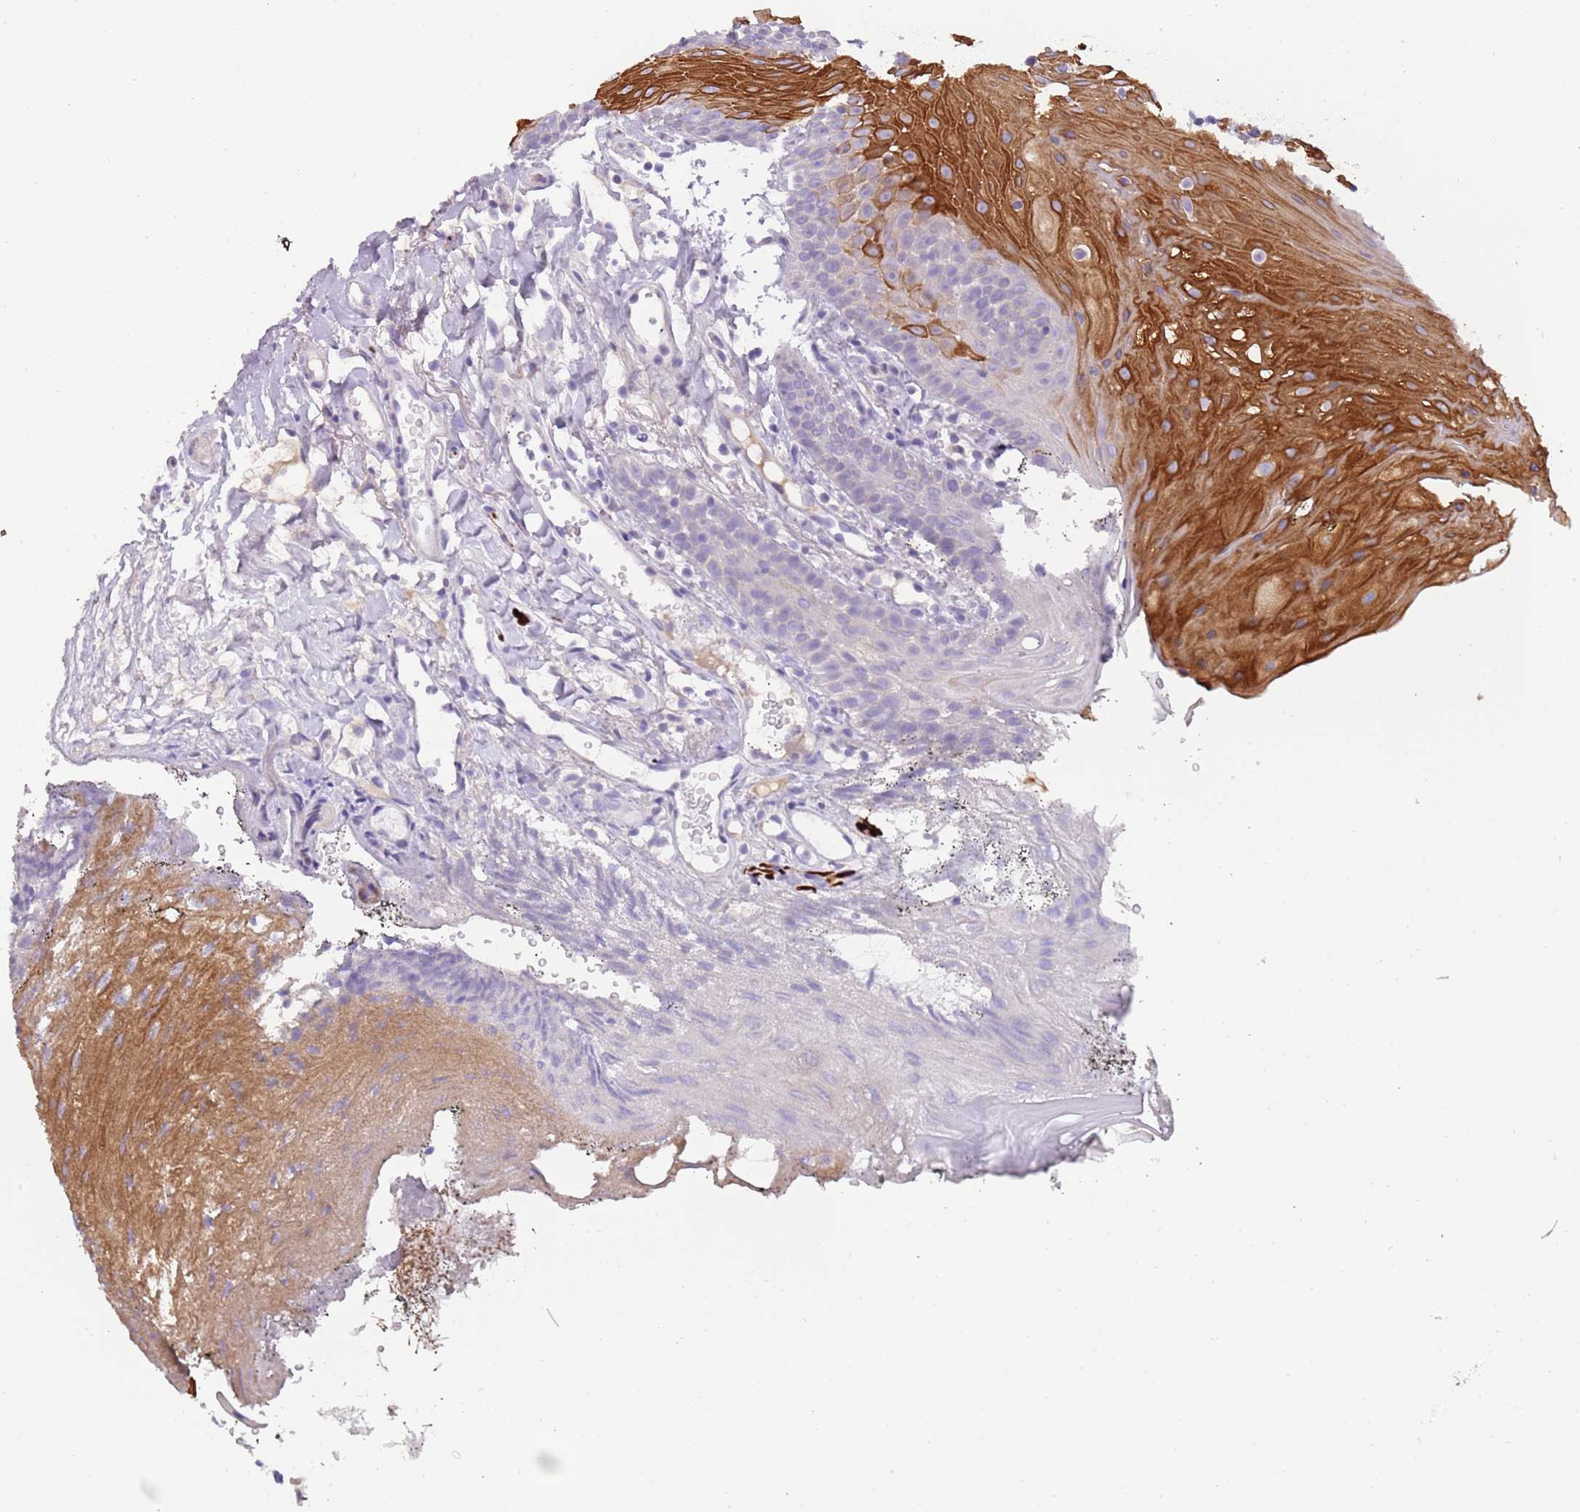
{"staining": {"intensity": "moderate", "quantity": "<25%", "location": "cytoplasmic/membranous"}, "tissue": "oral mucosa", "cell_type": "Squamous epithelial cells", "image_type": "normal", "snomed": [{"axis": "morphology", "description": "Normal tissue, NOS"}, {"axis": "topography", "description": "Oral tissue"}], "caption": "Unremarkable oral mucosa was stained to show a protein in brown. There is low levels of moderate cytoplasmic/membranous expression in approximately <25% of squamous epithelial cells.", "gene": "C2CD3", "patient": {"sex": "female", "age": 80}}